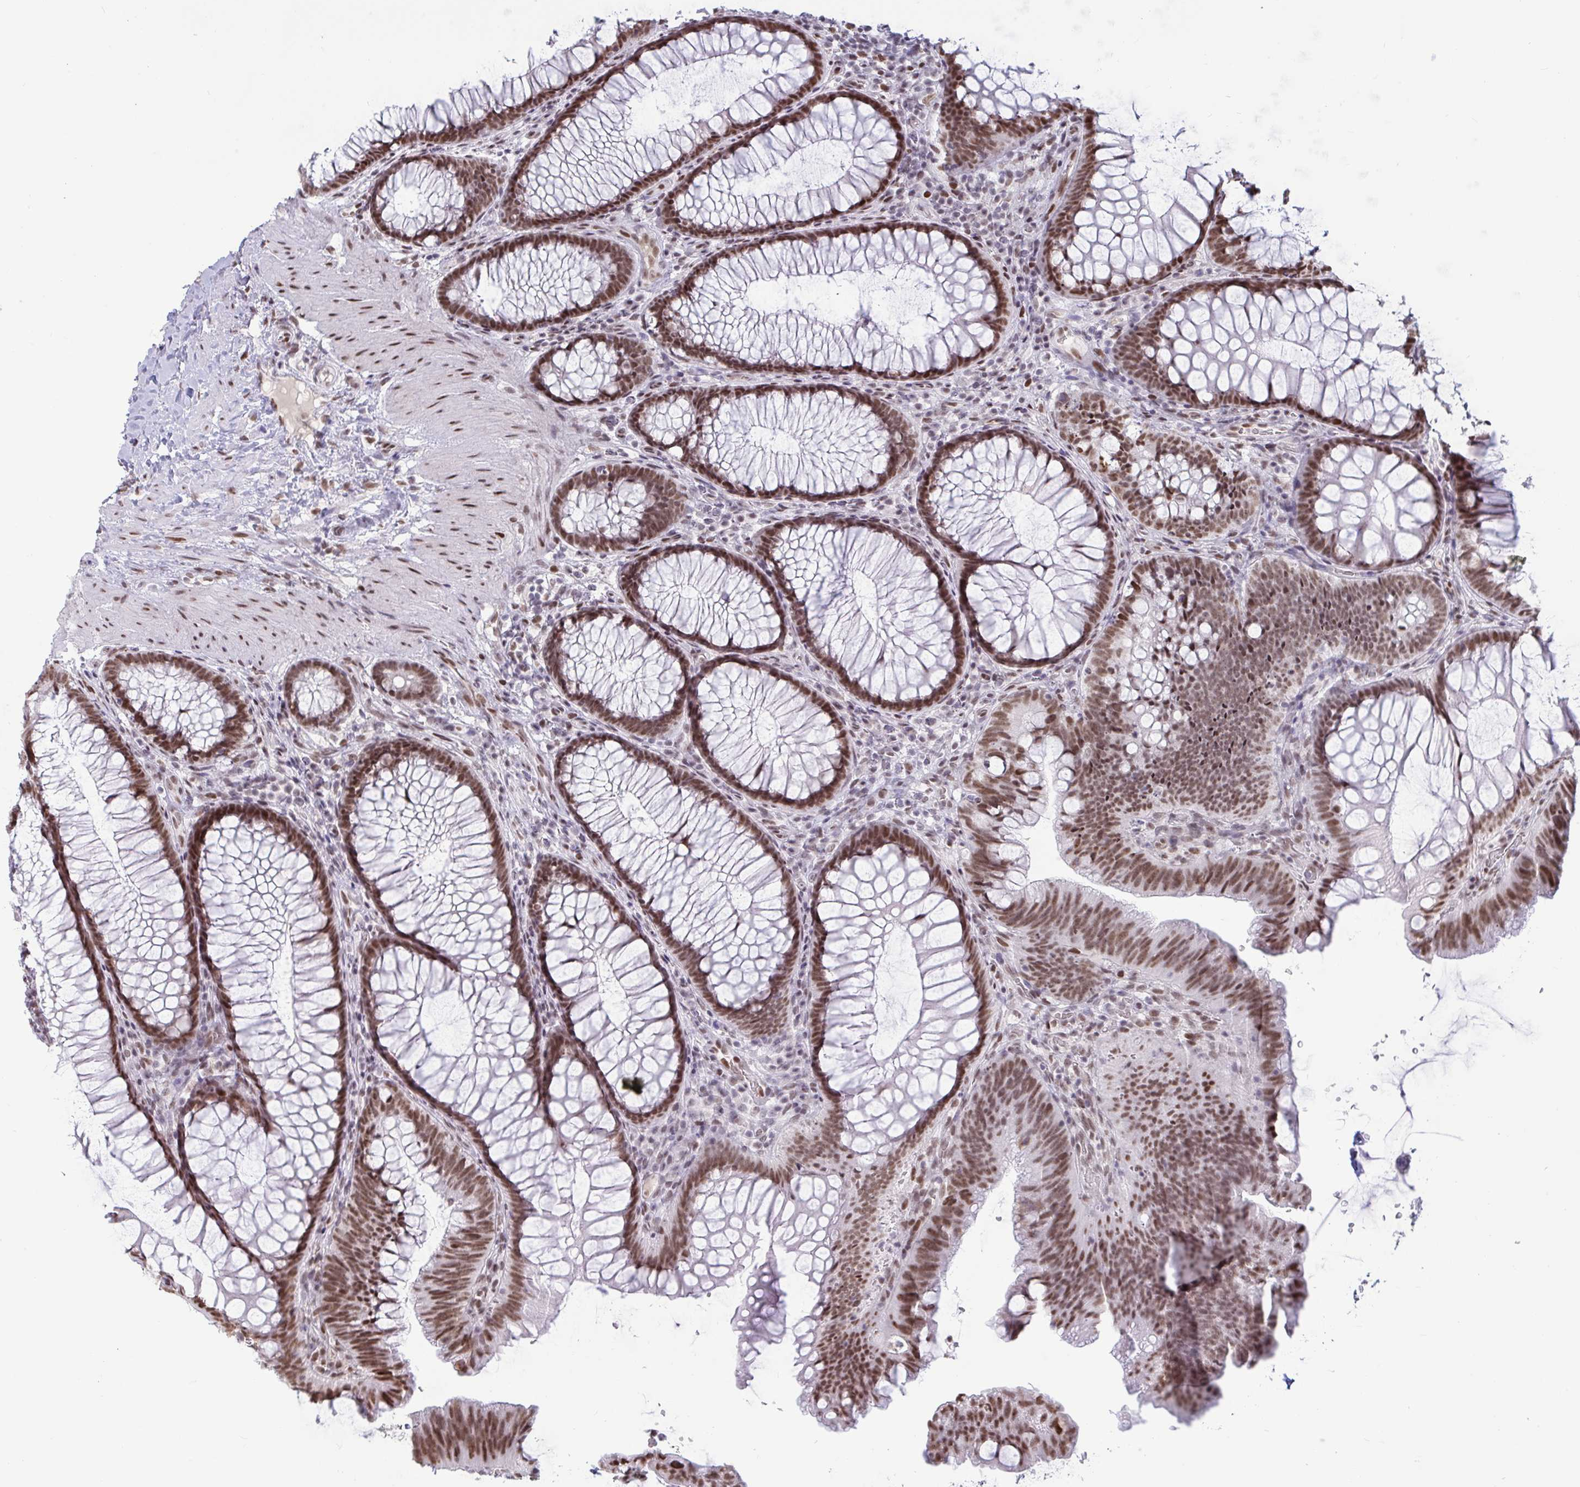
{"staining": {"intensity": "moderate", "quantity": ">75%", "location": "nuclear"}, "tissue": "colon", "cell_type": "Endothelial cells", "image_type": "normal", "snomed": [{"axis": "morphology", "description": "Normal tissue, NOS"}, {"axis": "morphology", "description": "Adenoma, NOS"}, {"axis": "topography", "description": "Soft tissue"}, {"axis": "topography", "description": "Colon"}], "caption": "Immunohistochemistry (IHC) staining of normal colon, which exhibits medium levels of moderate nuclear expression in approximately >75% of endothelial cells indicating moderate nuclear protein expression. The staining was performed using DAB (3,3'-diaminobenzidine) (brown) for protein detection and nuclei were counterstained in hematoxylin (blue).", "gene": "CBFA2T2", "patient": {"sex": "male", "age": 47}}